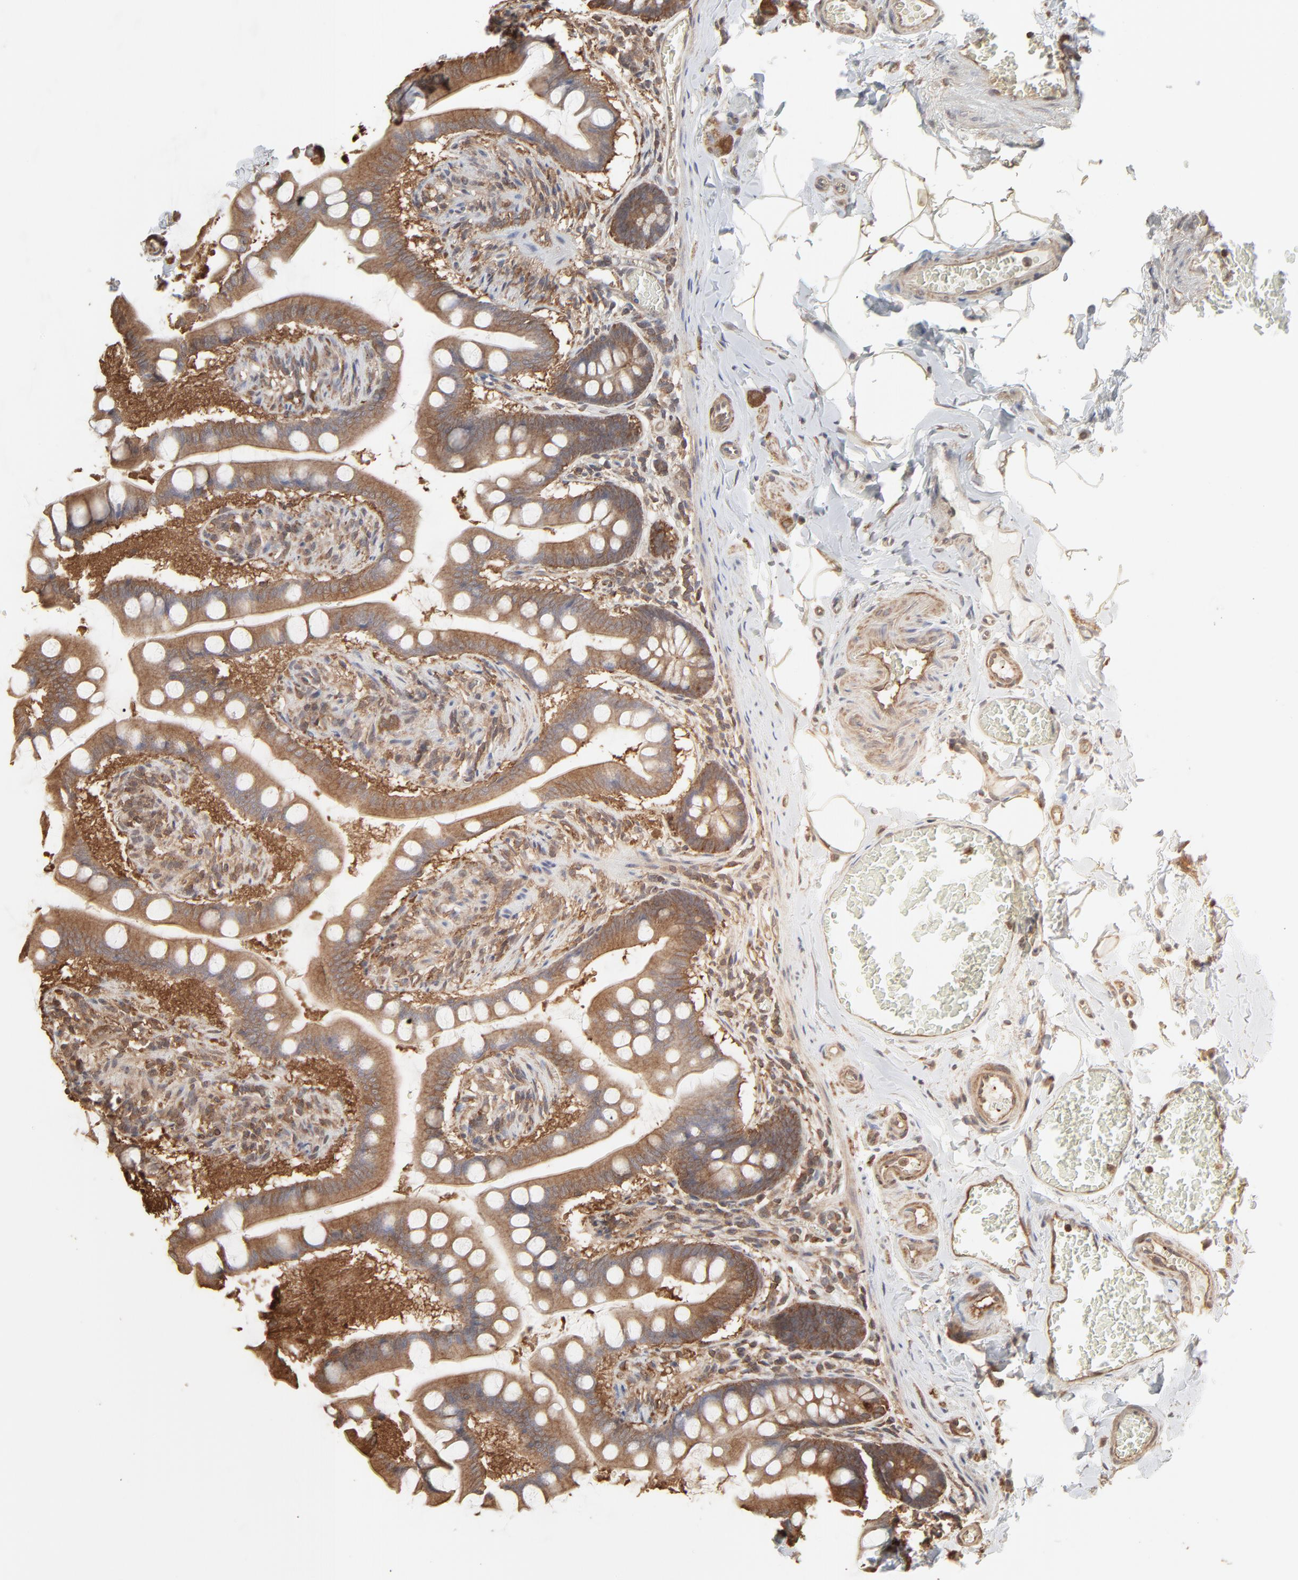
{"staining": {"intensity": "moderate", "quantity": ">75%", "location": "cytoplasmic/membranous"}, "tissue": "small intestine", "cell_type": "Glandular cells", "image_type": "normal", "snomed": [{"axis": "morphology", "description": "Normal tissue, NOS"}, {"axis": "topography", "description": "Small intestine"}], "caption": "Approximately >75% of glandular cells in normal small intestine demonstrate moderate cytoplasmic/membranous protein expression as visualized by brown immunohistochemical staining.", "gene": "PPP2CA", "patient": {"sex": "male", "age": 41}}